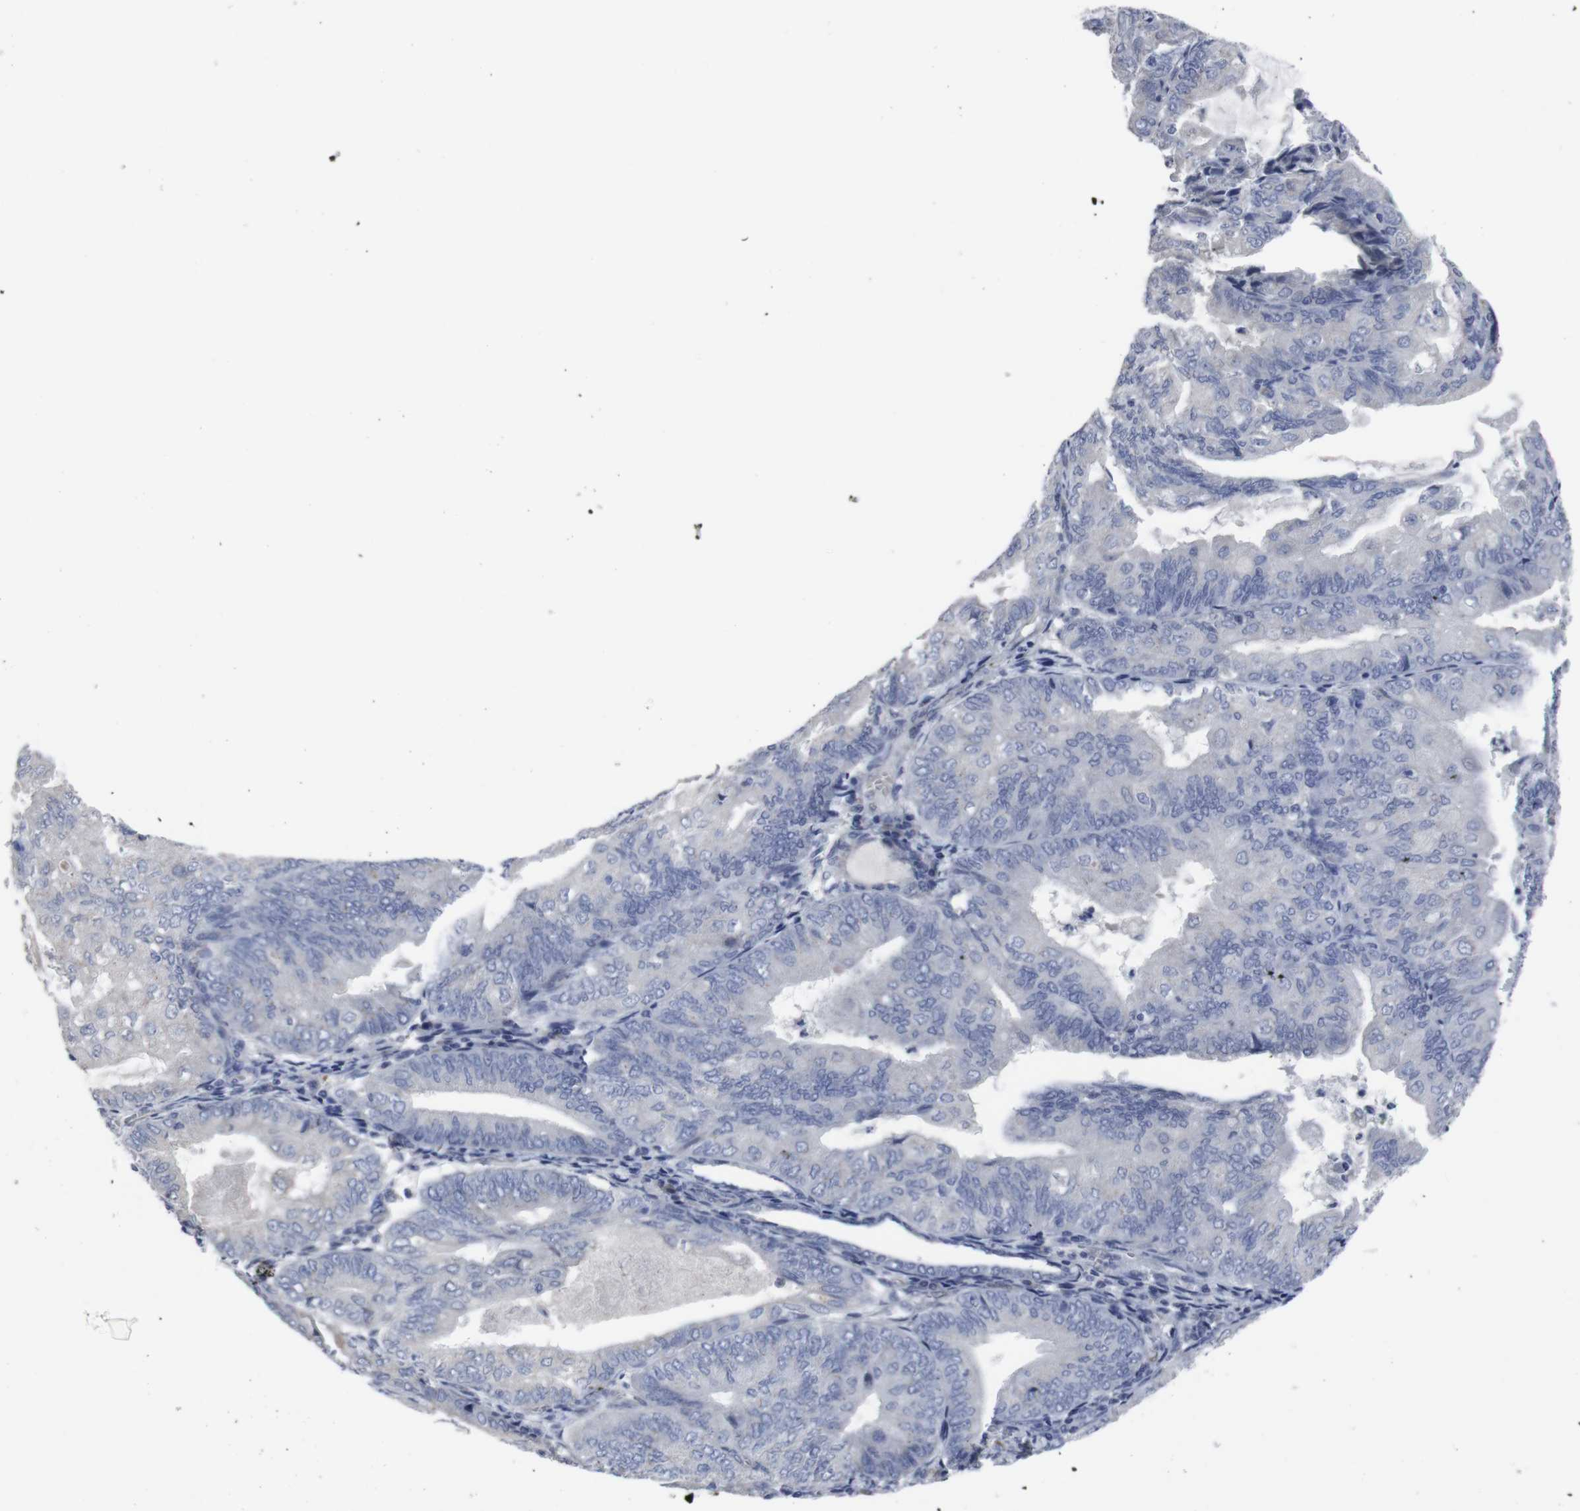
{"staining": {"intensity": "negative", "quantity": "none", "location": "none"}, "tissue": "endometrial cancer", "cell_type": "Tumor cells", "image_type": "cancer", "snomed": [{"axis": "morphology", "description": "Adenocarcinoma, NOS"}, {"axis": "topography", "description": "Endometrium"}], "caption": "Immunohistochemical staining of human adenocarcinoma (endometrial) displays no significant staining in tumor cells. (DAB immunohistochemistry (IHC) with hematoxylin counter stain).", "gene": "SNCG", "patient": {"sex": "female", "age": 81}}